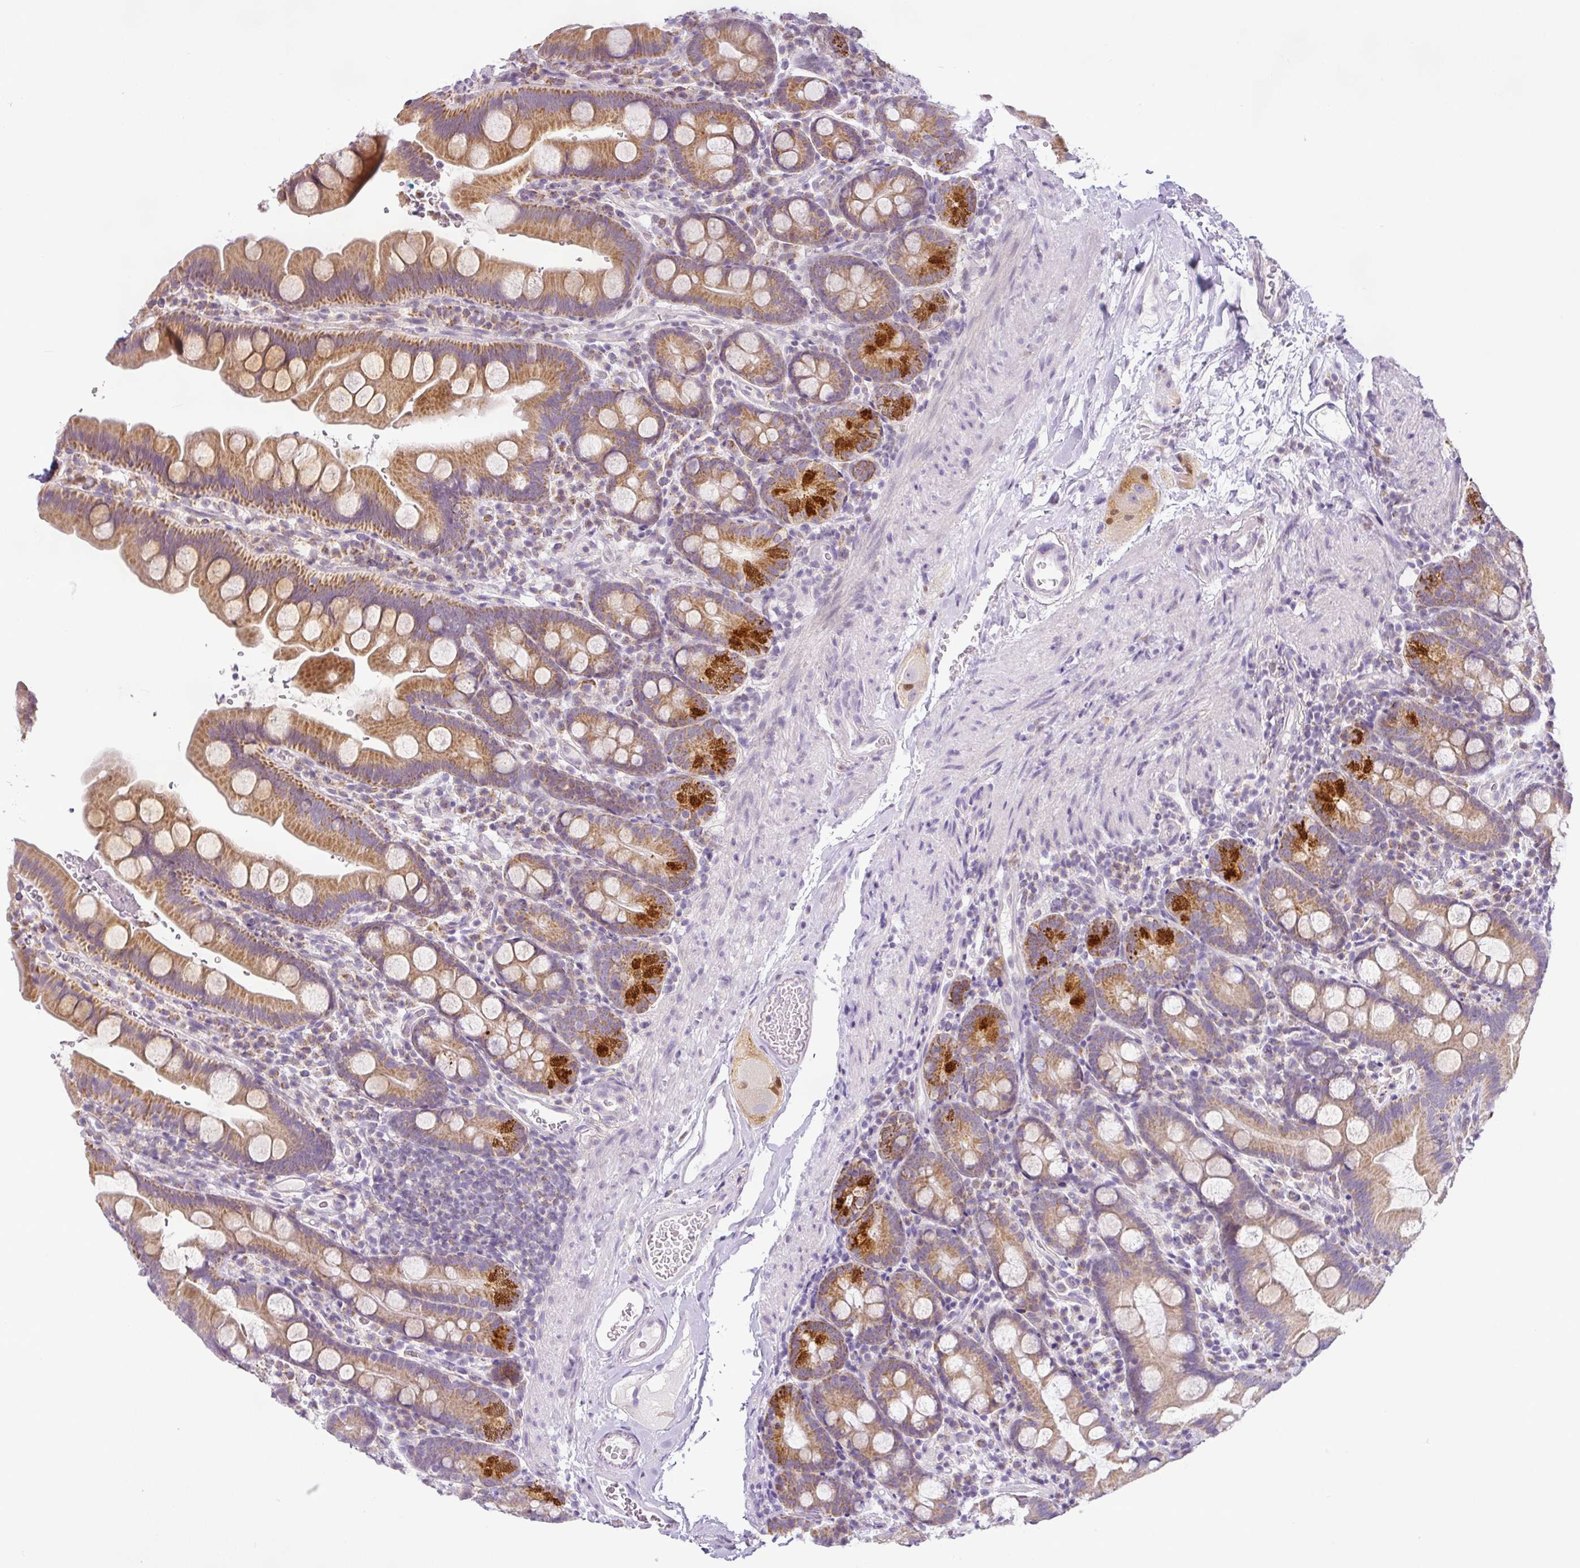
{"staining": {"intensity": "strong", "quantity": "25%-75%", "location": "cytoplasmic/membranous"}, "tissue": "small intestine", "cell_type": "Glandular cells", "image_type": "normal", "snomed": [{"axis": "morphology", "description": "Normal tissue, NOS"}, {"axis": "topography", "description": "Small intestine"}], "caption": "Human small intestine stained with a brown dye demonstrates strong cytoplasmic/membranous positive staining in about 25%-75% of glandular cells.", "gene": "HMCN2", "patient": {"sex": "female", "age": 68}}